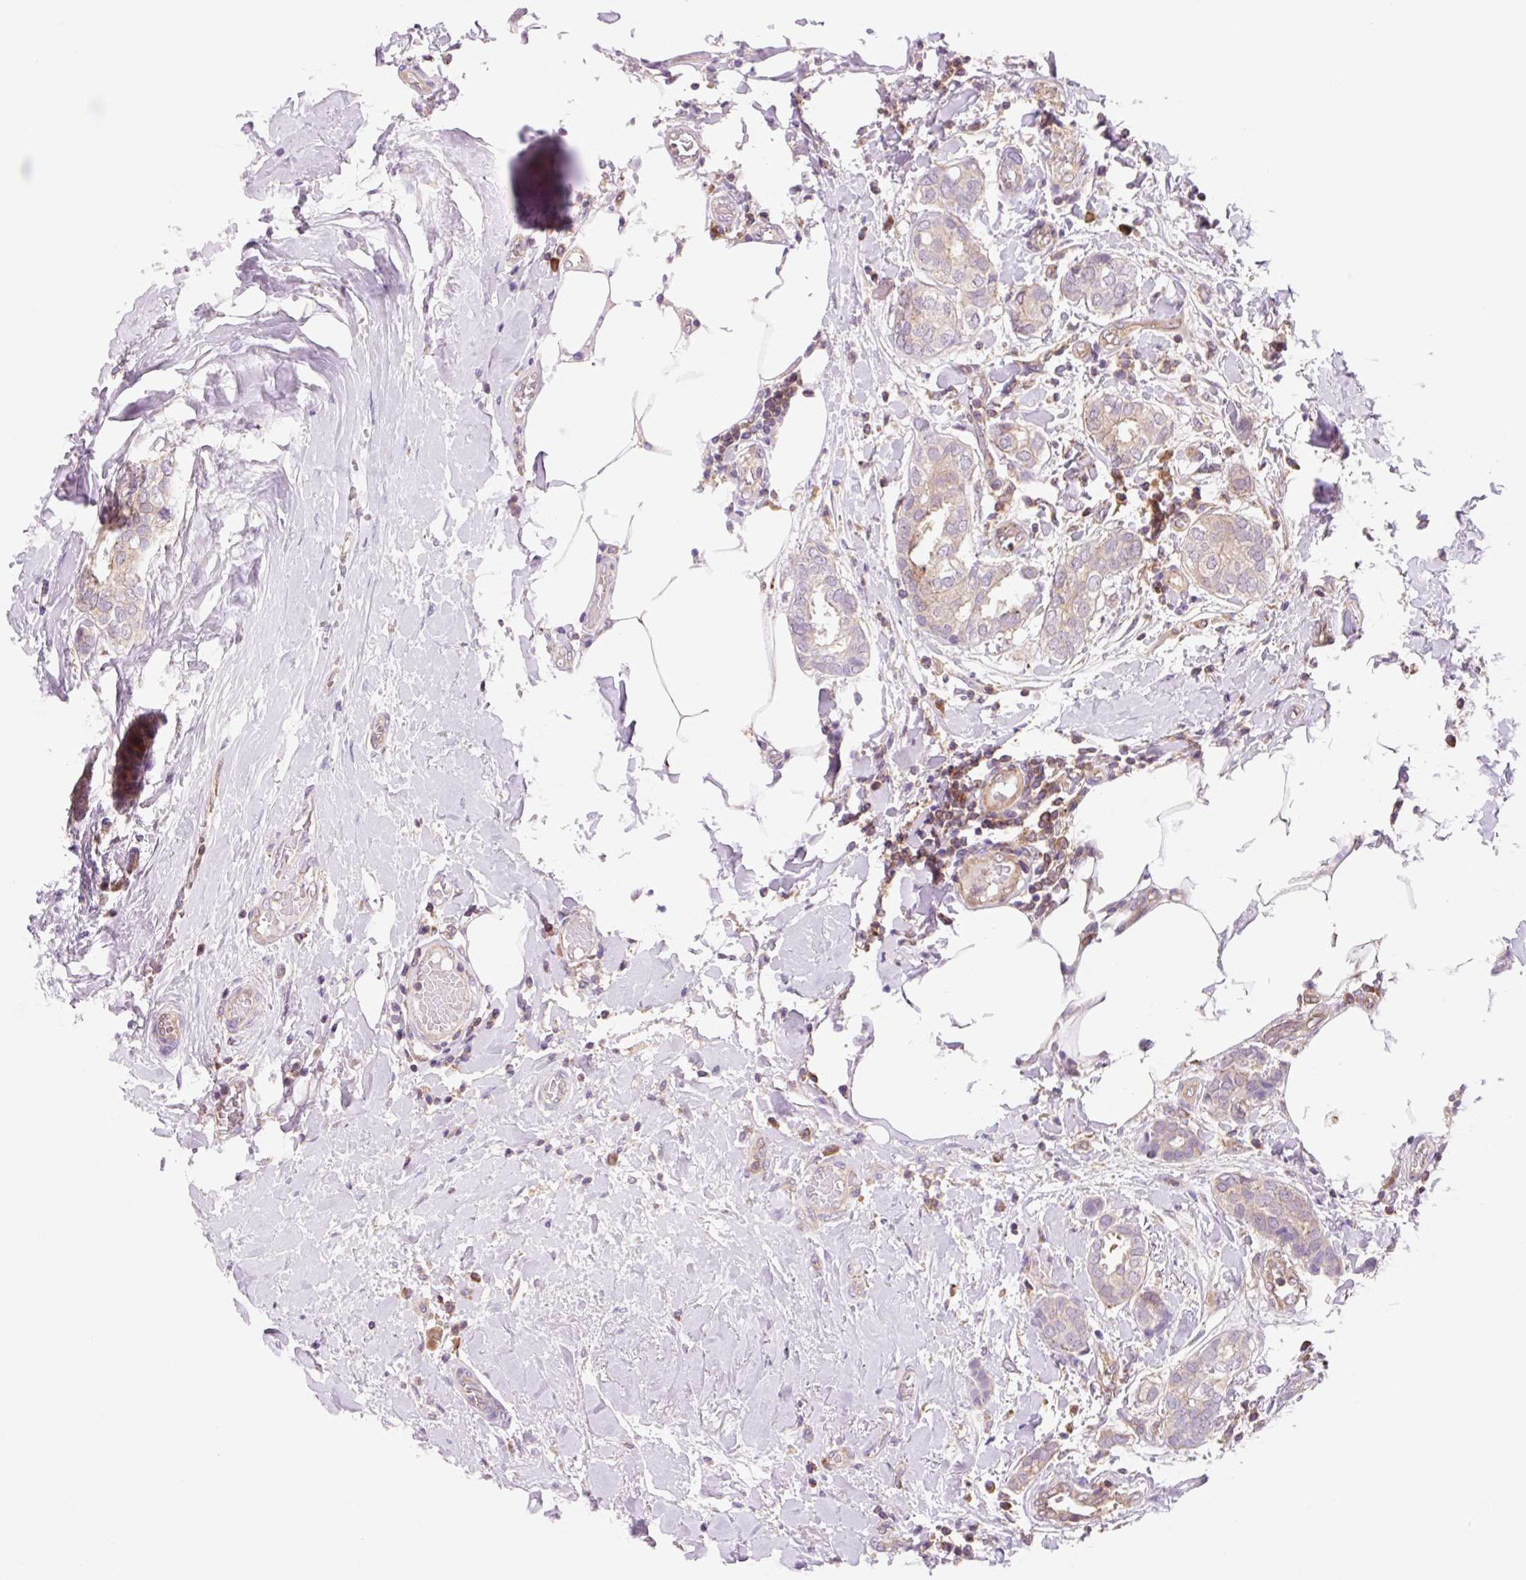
{"staining": {"intensity": "weak", "quantity": ">75%", "location": "cytoplasmic/membranous"}, "tissue": "breast cancer", "cell_type": "Tumor cells", "image_type": "cancer", "snomed": [{"axis": "morphology", "description": "Duct carcinoma"}, {"axis": "topography", "description": "Breast"}], "caption": "This photomicrograph shows breast cancer stained with immunohistochemistry (IHC) to label a protein in brown. The cytoplasmic/membranous of tumor cells show weak positivity for the protein. Nuclei are counter-stained blue.", "gene": "VPS4A", "patient": {"sex": "female", "age": 73}}